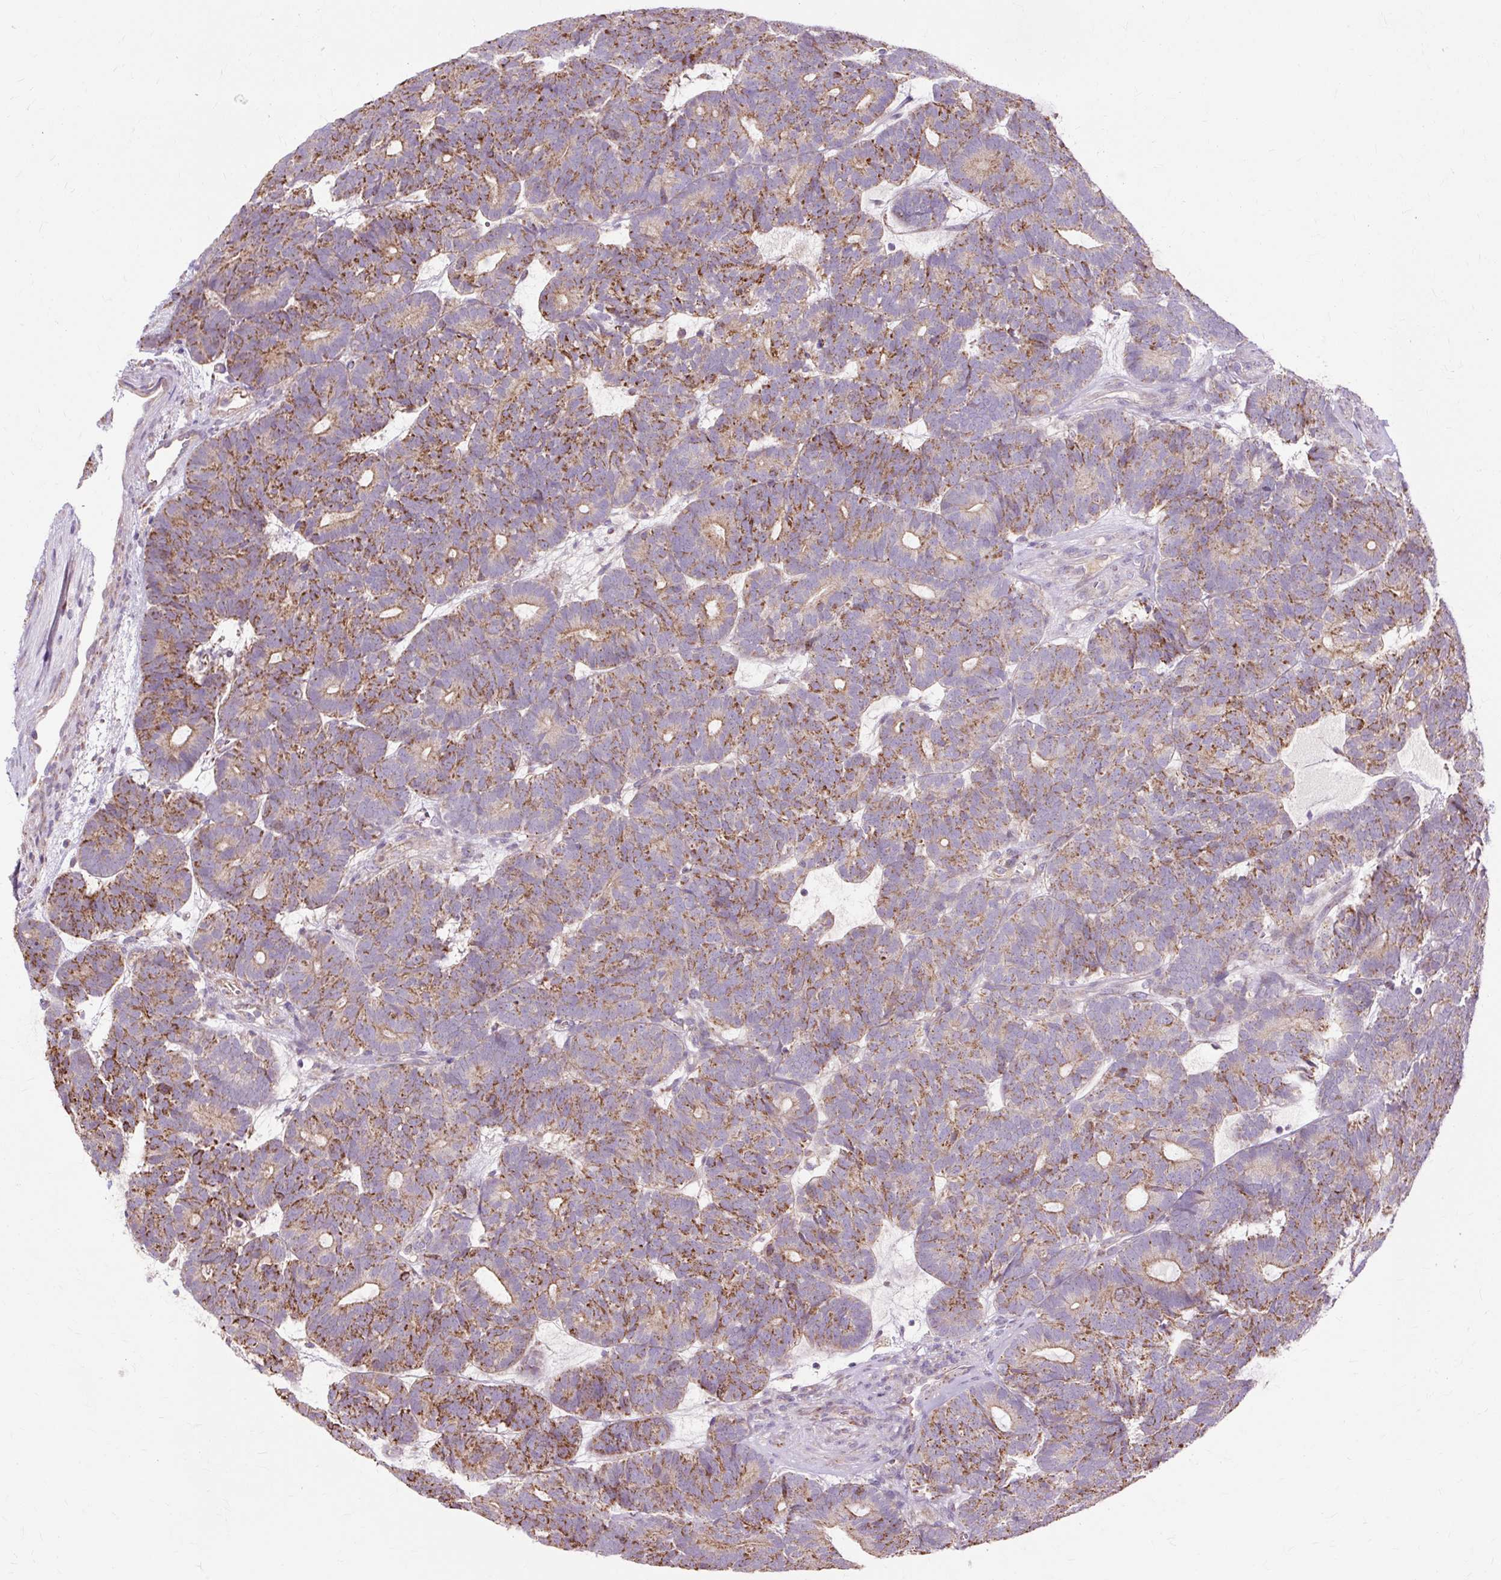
{"staining": {"intensity": "moderate", "quantity": ">75%", "location": "cytoplasmic/membranous"}, "tissue": "head and neck cancer", "cell_type": "Tumor cells", "image_type": "cancer", "snomed": [{"axis": "morphology", "description": "Adenocarcinoma, NOS"}, {"axis": "topography", "description": "Head-Neck"}], "caption": "Adenocarcinoma (head and neck) tissue displays moderate cytoplasmic/membranous positivity in approximately >75% of tumor cells, visualized by immunohistochemistry.", "gene": "PDZD2", "patient": {"sex": "female", "age": 81}}